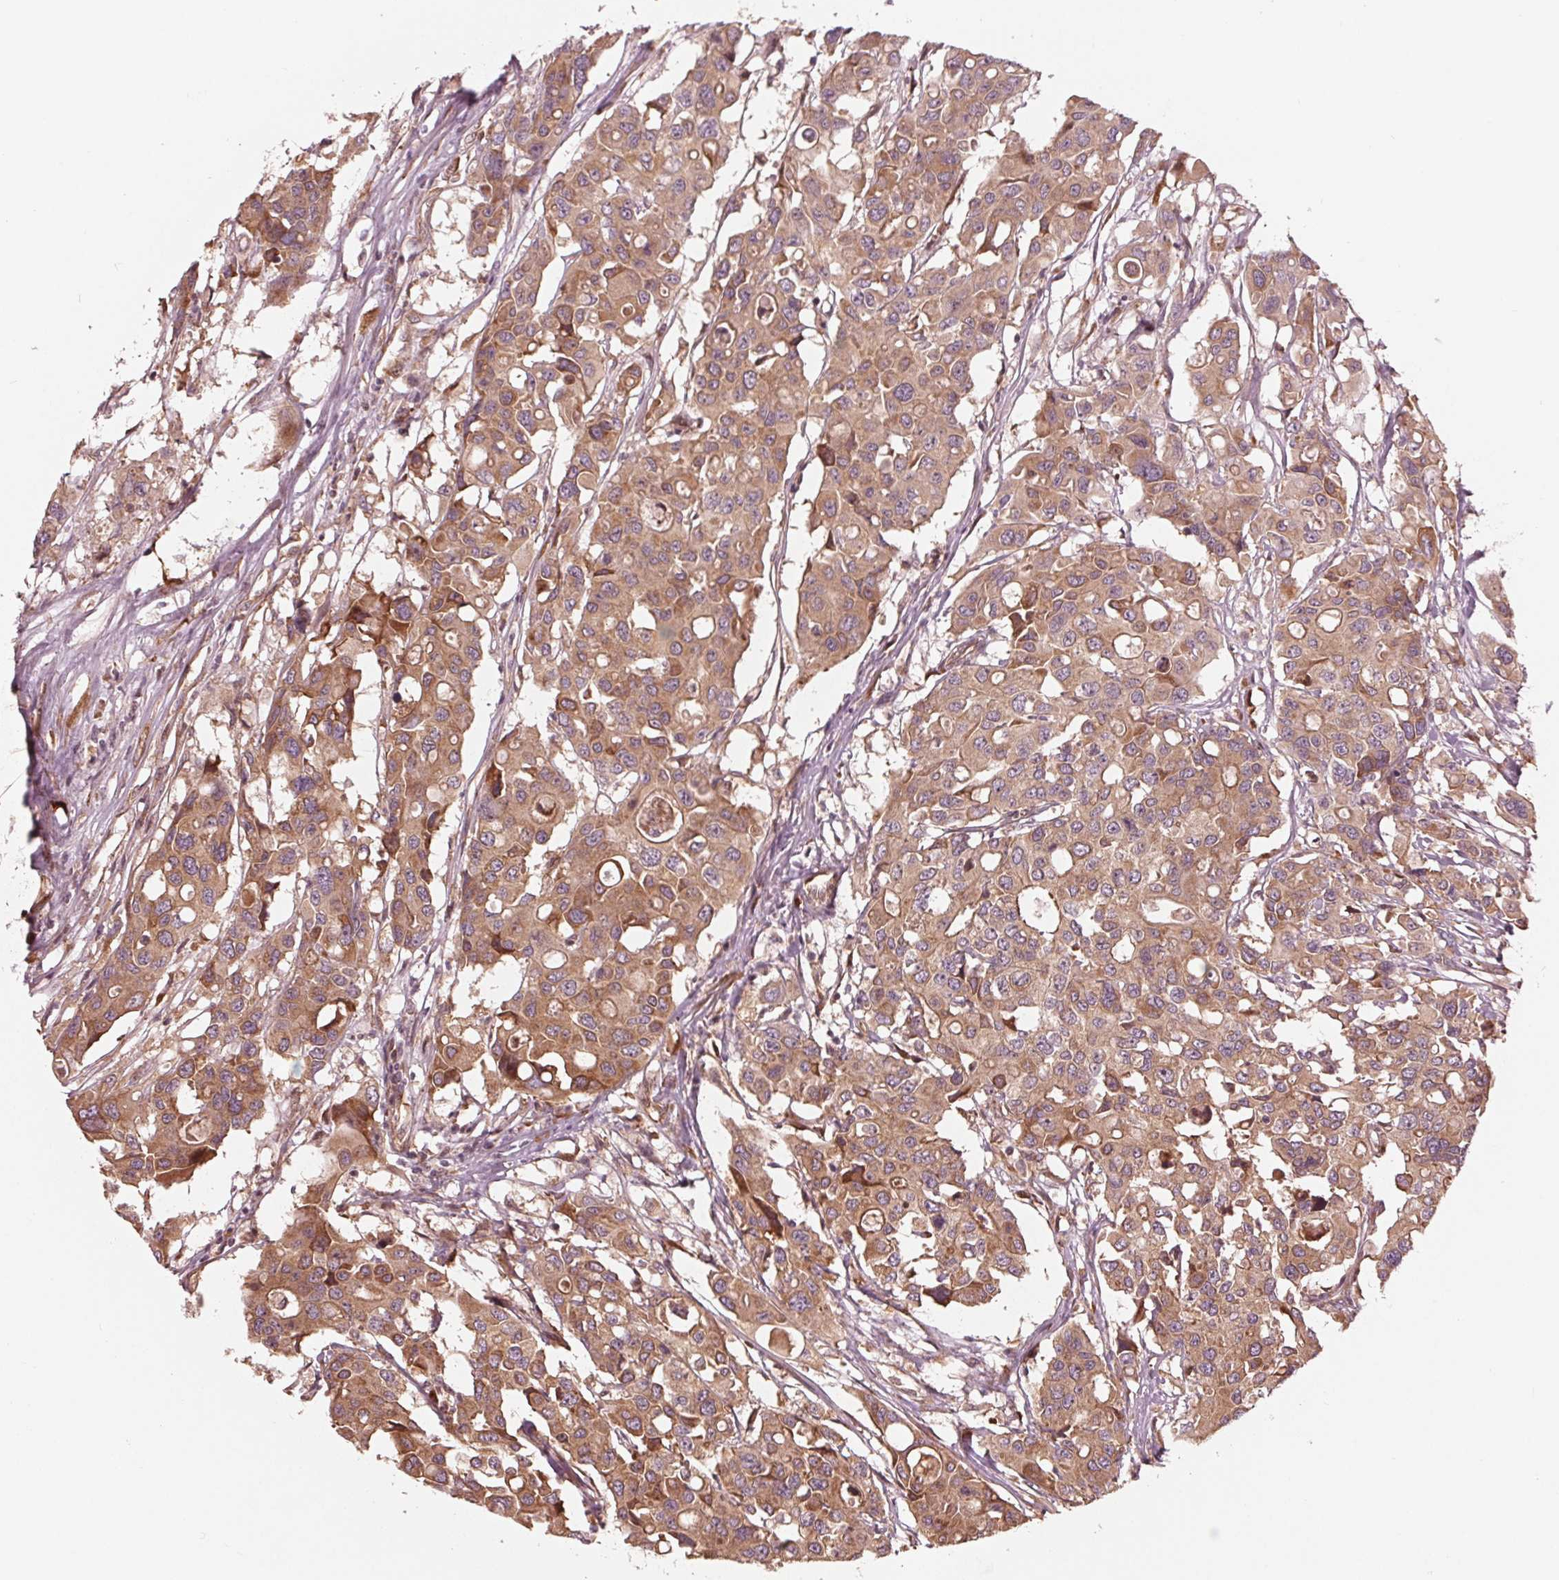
{"staining": {"intensity": "moderate", "quantity": ">75%", "location": "cytoplasmic/membranous"}, "tissue": "colorectal cancer", "cell_type": "Tumor cells", "image_type": "cancer", "snomed": [{"axis": "morphology", "description": "Adenocarcinoma, NOS"}, {"axis": "topography", "description": "Colon"}], "caption": "High-magnification brightfield microscopy of colorectal adenocarcinoma stained with DAB (3,3'-diaminobenzidine) (brown) and counterstained with hematoxylin (blue). tumor cells exhibit moderate cytoplasmic/membranous expression is present in approximately>75% of cells.", "gene": "CMIP", "patient": {"sex": "male", "age": 77}}